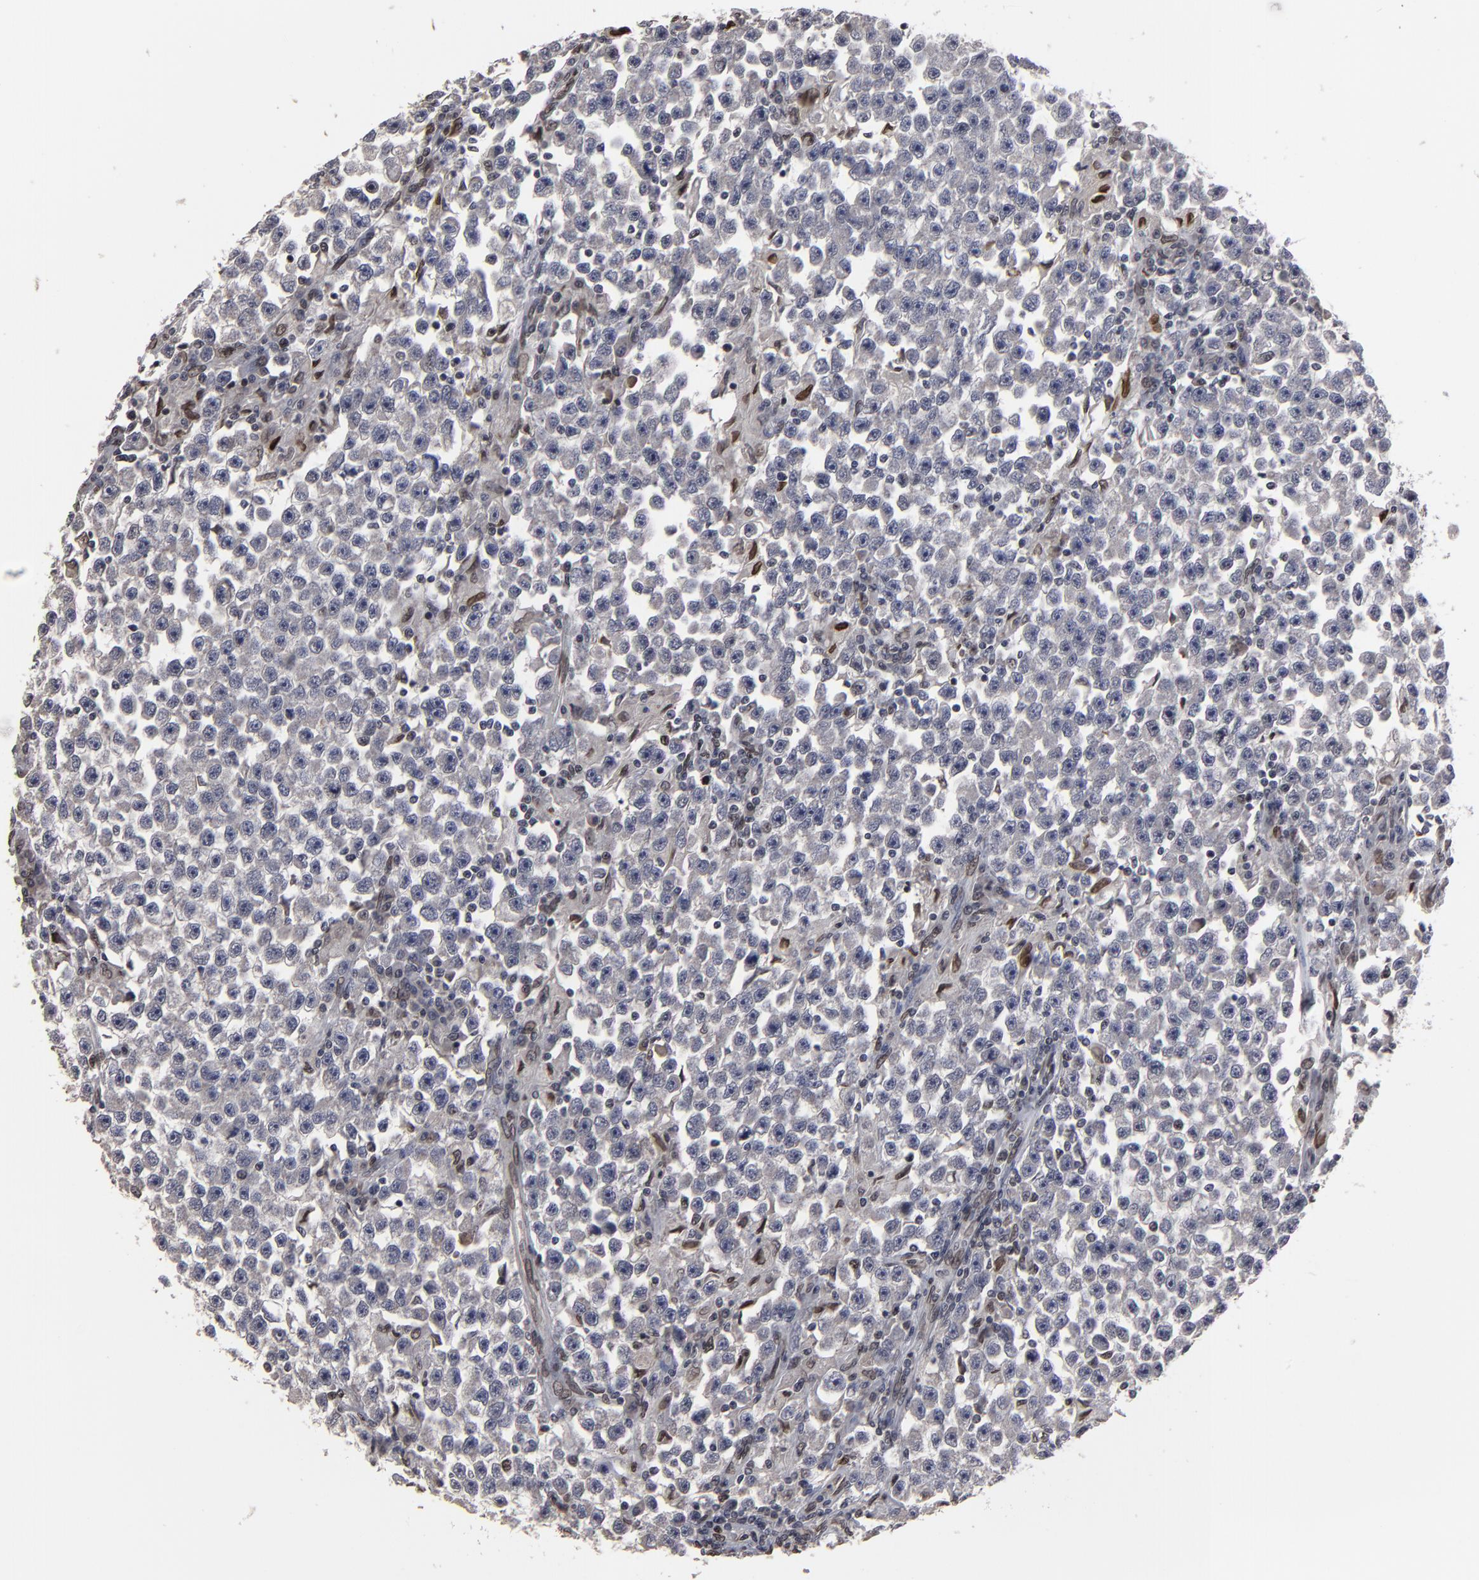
{"staining": {"intensity": "moderate", "quantity": "<25%", "location": "nuclear"}, "tissue": "testis cancer", "cell_type": "Tumor cells", "image_type": "cancer", "snomed": [{"axis": "morphology", "description": "Seminoma, NOS"}, {"axis": "topography", "description": "Testis"}], "caption": "Testis seminoma stained with a brown dye reveals moderate nuclear positive positivity in approximately <25% of tumor cells.", "gene": "BAZ1A", "patient": {"sex": "male", "age": 33}}